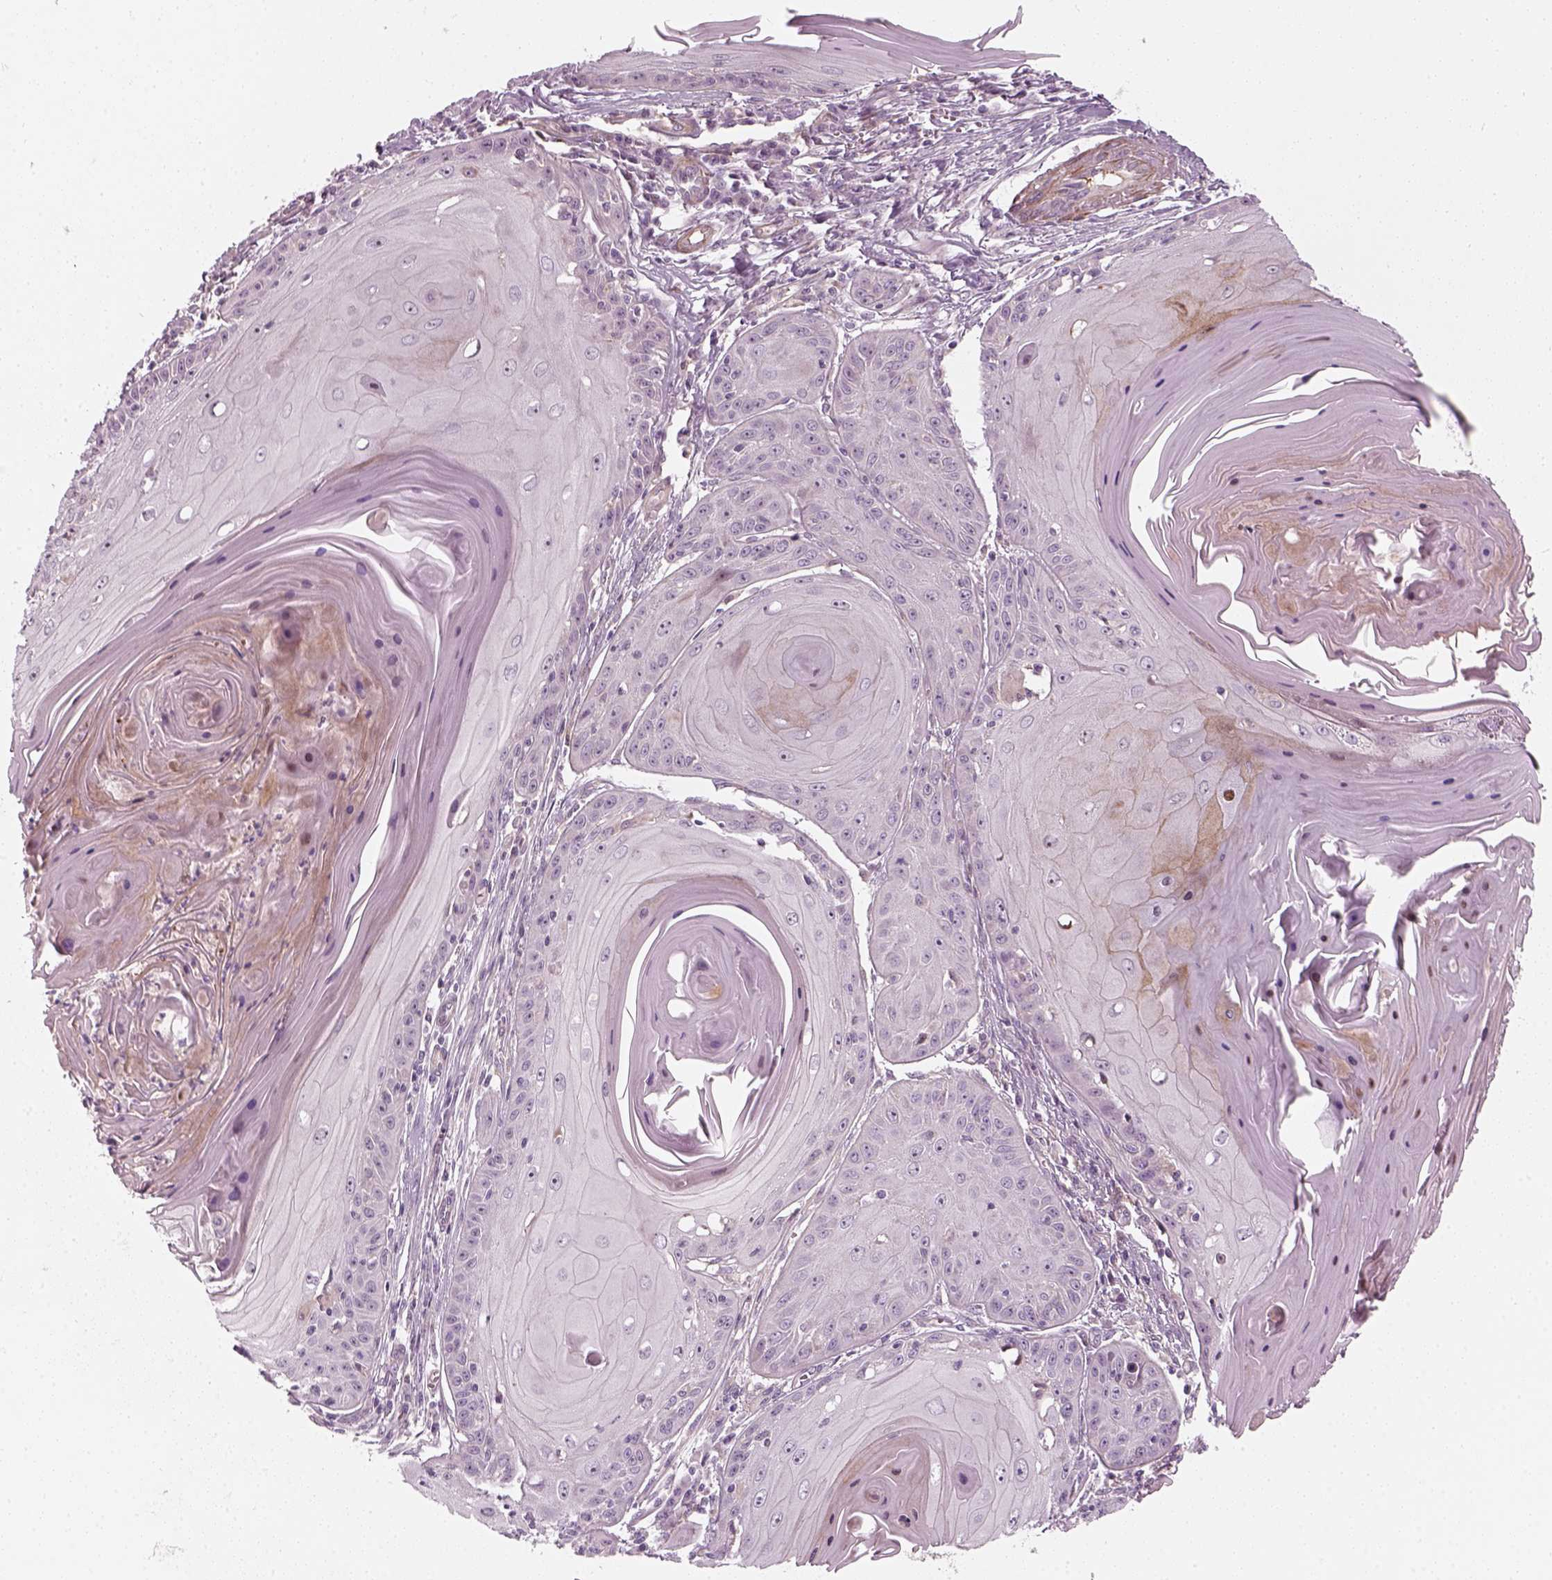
{"staining": {"intensity": "negative", "quantity": "none", "location": "none"}, "tissue": "skin cancer", "cell_type": "Tumor cells", "image_type": "cancer", "snomed": [{"axis": "morphology", "description": "Squamous cell carcinoma, NOS"}, {"axis": "topography", "description": "Skin"}, {"axis": "topography", "description": "Vulva"}], "caption": "The immunohistochemistry (IHC) histopathology image has no significant positivity in tumor cells of skin cancer (squamous cell carcinoma) tissue.", "gene": "DNASE1L1", "patient": {"sex": "female", "age": 85}}